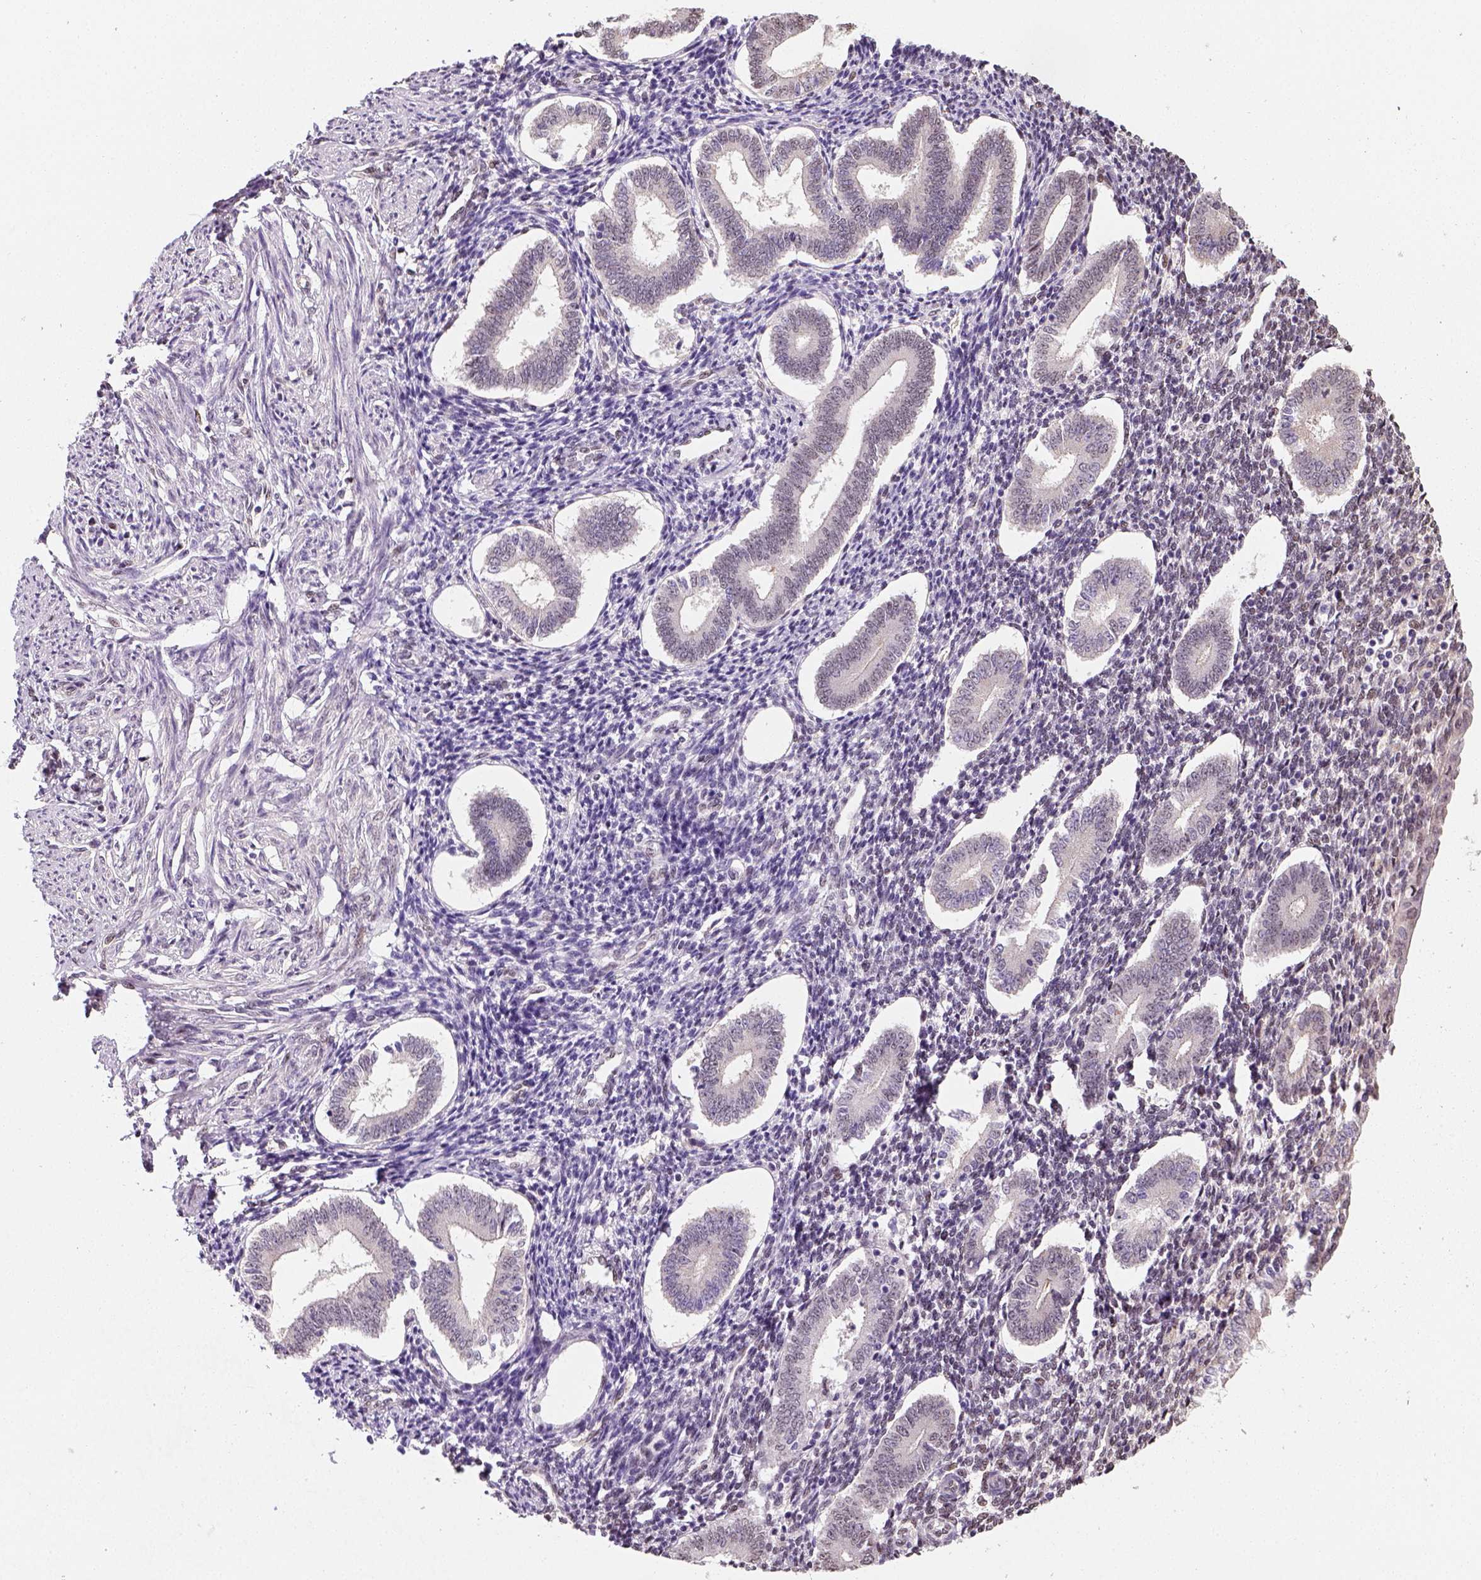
{"staining": {"intensity": "weak", "quantity": "25%-75%", "location": "nuclear"}, "tissue": "endometrium", "cell_type": "Cells in endometrial stroma", "image_type": "normal", "snomed": [{"axis": "morphology", "description": "Normal tissue, NOS"}, {"axis": "topography", "description": "Endometrium"}], "caption": "A photomicrograph of endometrium stained for a protein displays weak nuclear brown staining in cells in endometrial stroma.", "gene": "C1orf112", "patient": {"sex": "female", "age": 40}}